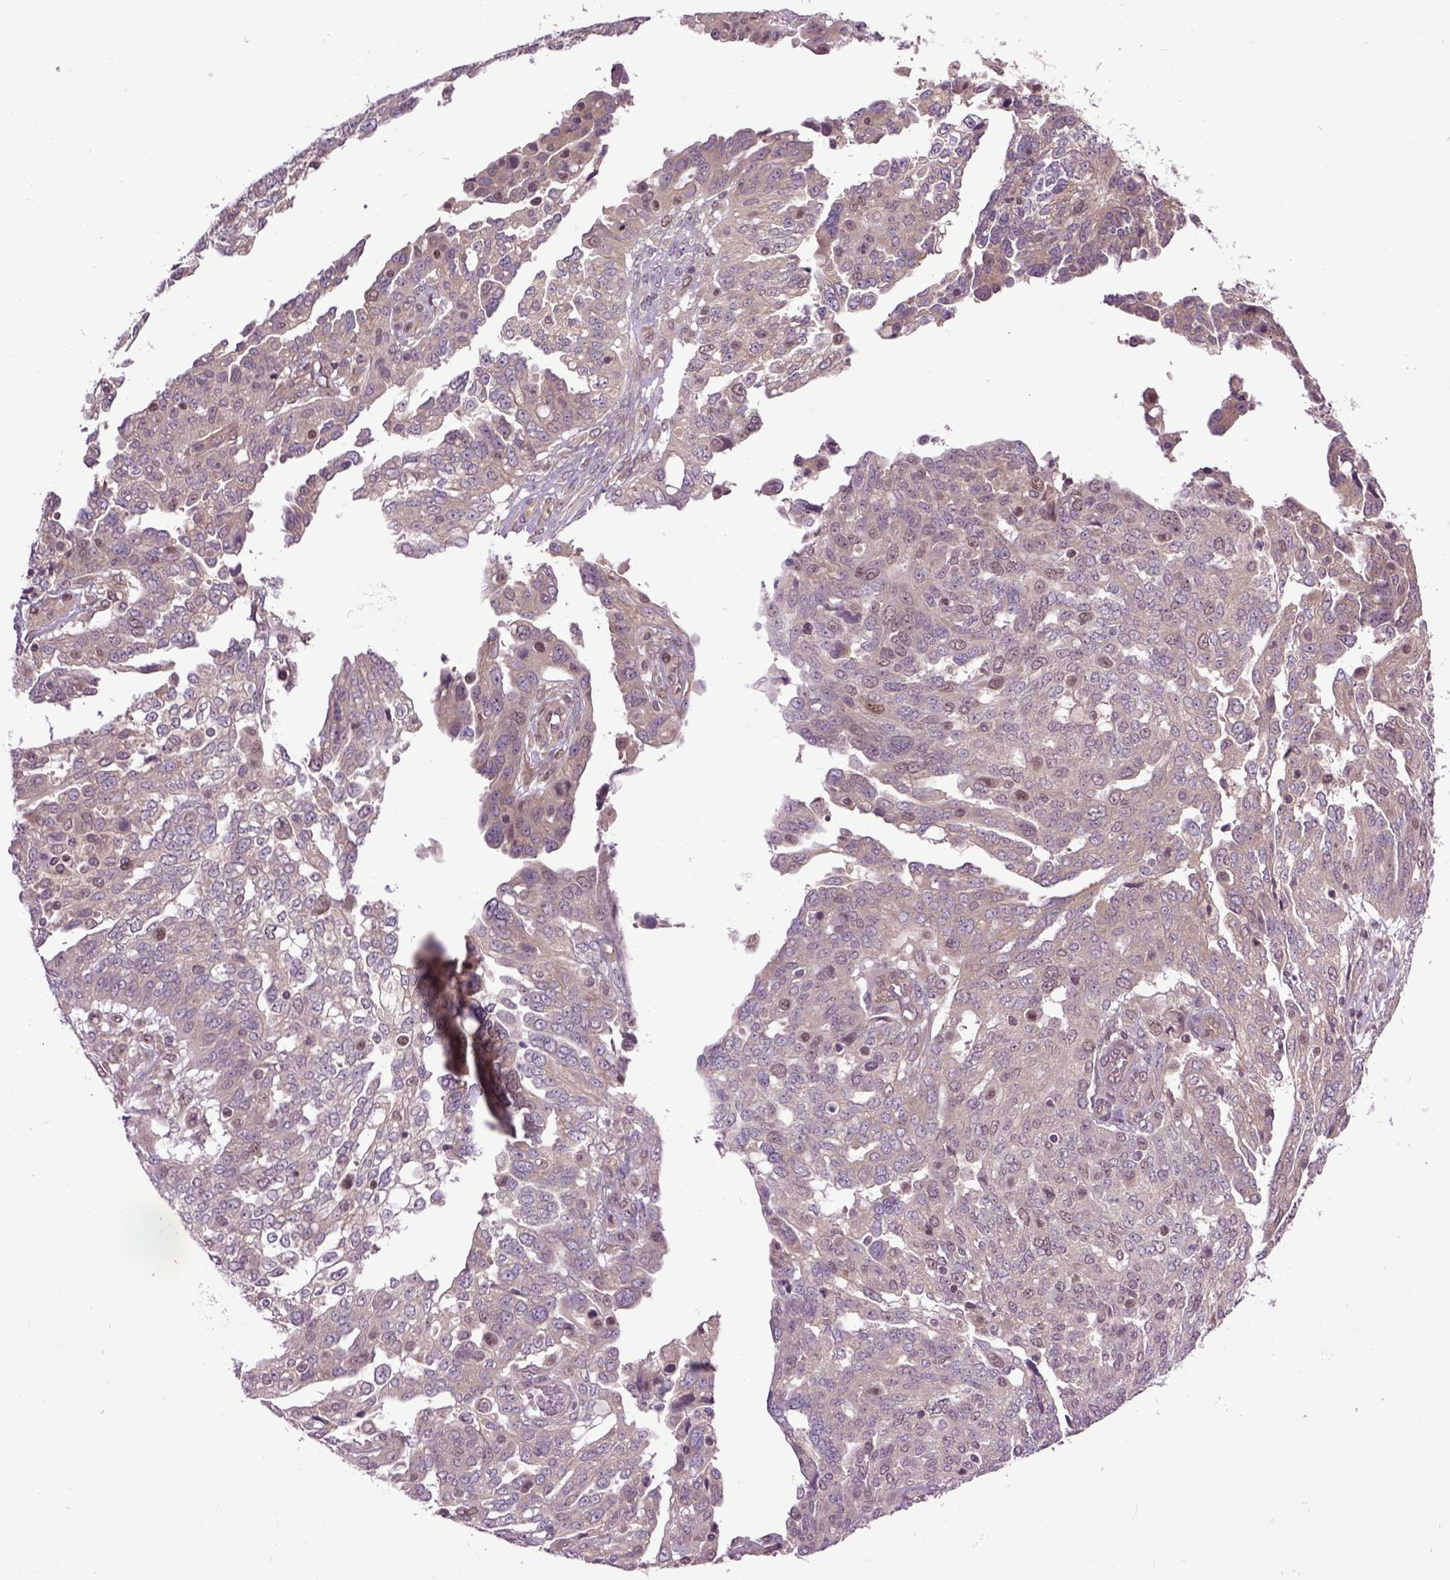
{"staining": {"intensity": "weak", "quantity": ">75%", "location": "cytoplasmic/membranous"}, "tissue": "ovarian cancer", "cell_type": "Tumor cells", "image_type": "cancer", "snomed": [{"axis": "morphology", "description": "Cystadenocarcinoma, serous, NOS"}, {"axis": "topography", "description": "Ovary"}], "caption": "High-power microscopy captured an IHC photomicrograph of ovarian cancer (serous cystadenocarcinoma), revealing weak cytoplasmic/membranous expression in about >75% of tumor cells.", "gene": "WDR48", "patient": {"sex": "female", "age": 67}}